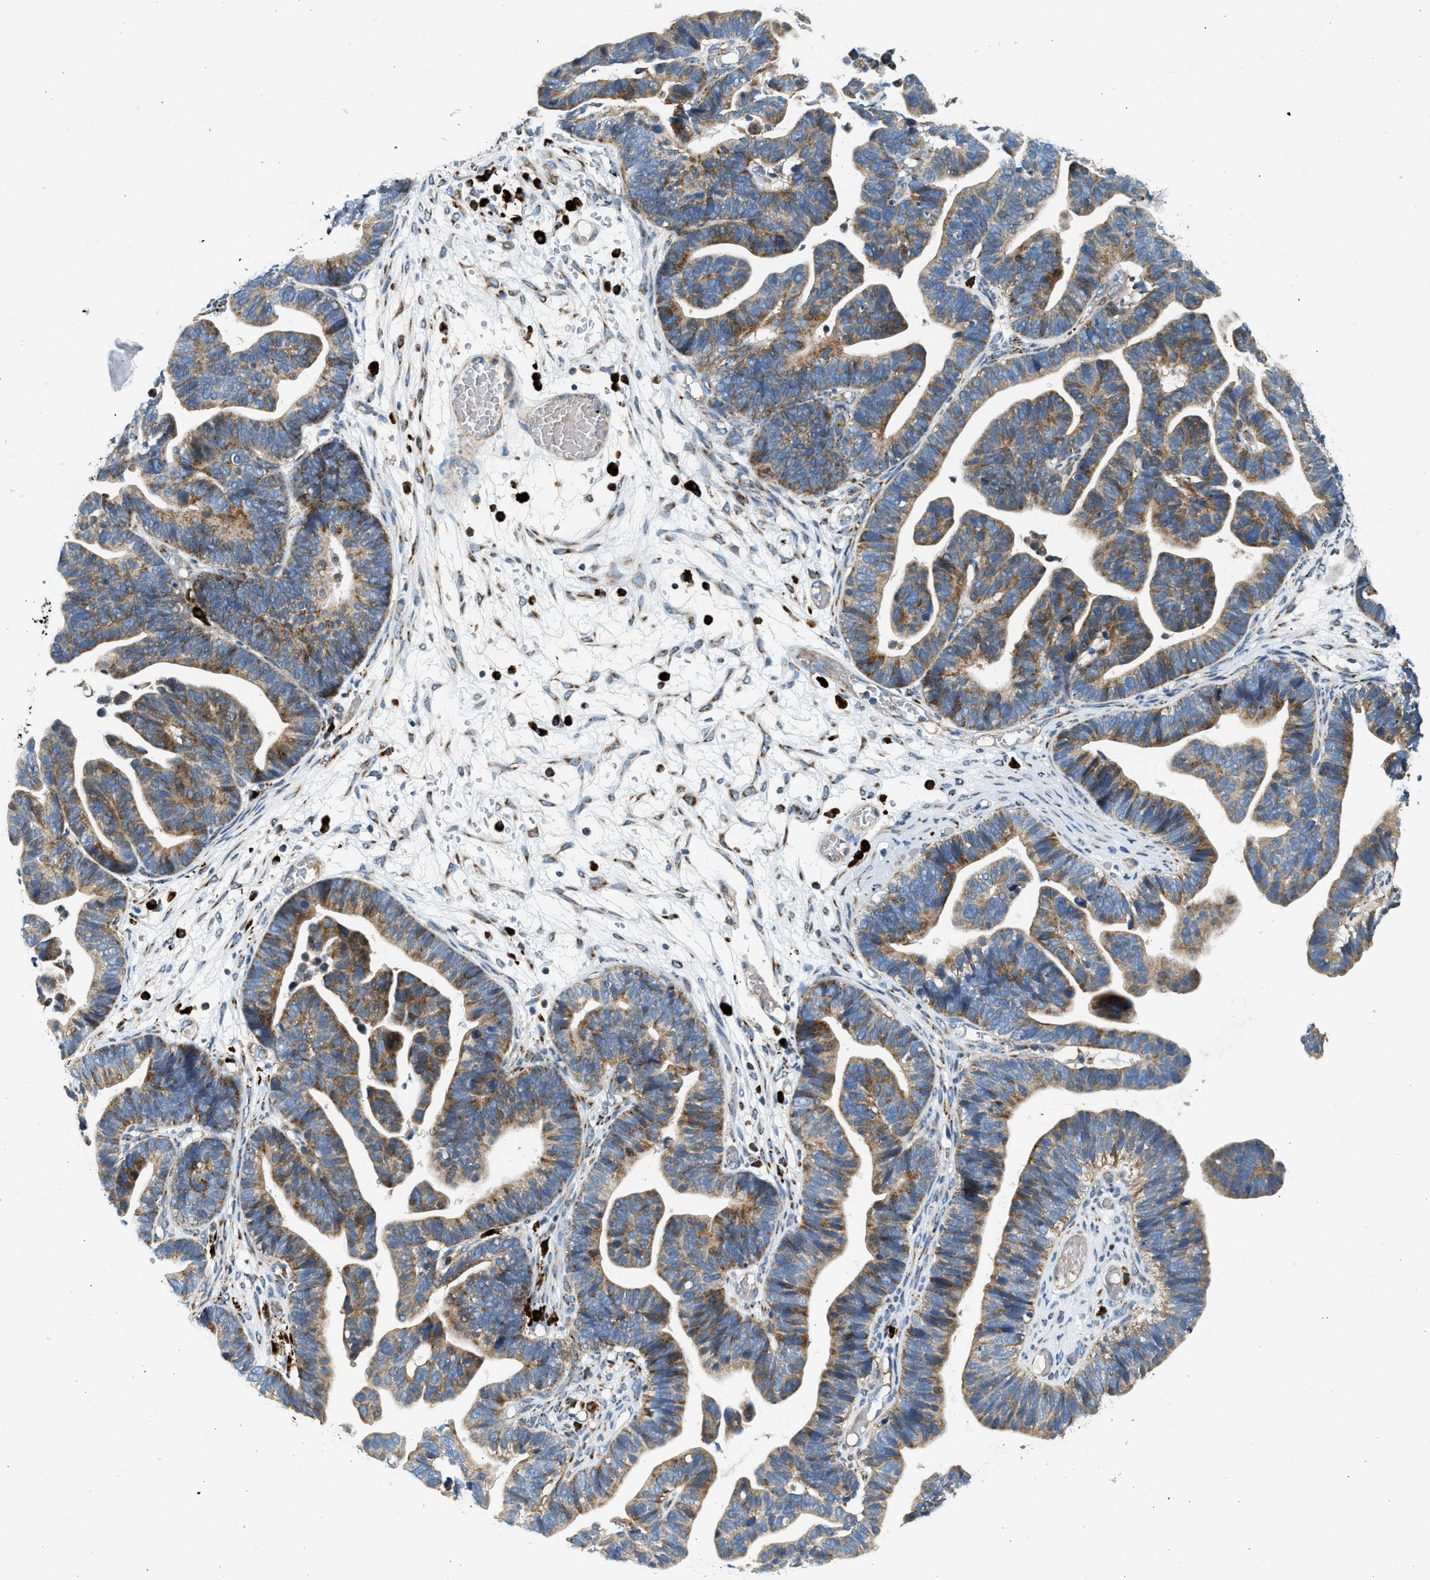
{"staining": {"intensity": "moderate", "quantity": ">75%", "location": "cytoplasmic/membranous"}, "tissue": "ovarian cancer", "cell_type": "Tumor cells", "image_type": "cancer", "snomed": [{"axis": "morphology", "description": "Cystadenocarcinoma, serous, NOS"}, {"axis": "topography", "description": "Ovary"}], "caption": "Immunohistochemistry (IHC) (DAB) staining of human ovarian cancer (serous cystadenocarcinoma) demonstrates moderate cytoplasmic/membranous protein expression in approximately >75% of tumor cells. (DAB IHC, brown staining for protein, blue staining for nuclei).", "gene": "KCNMB3", "patient": {"sex": "female", "age": 56}}